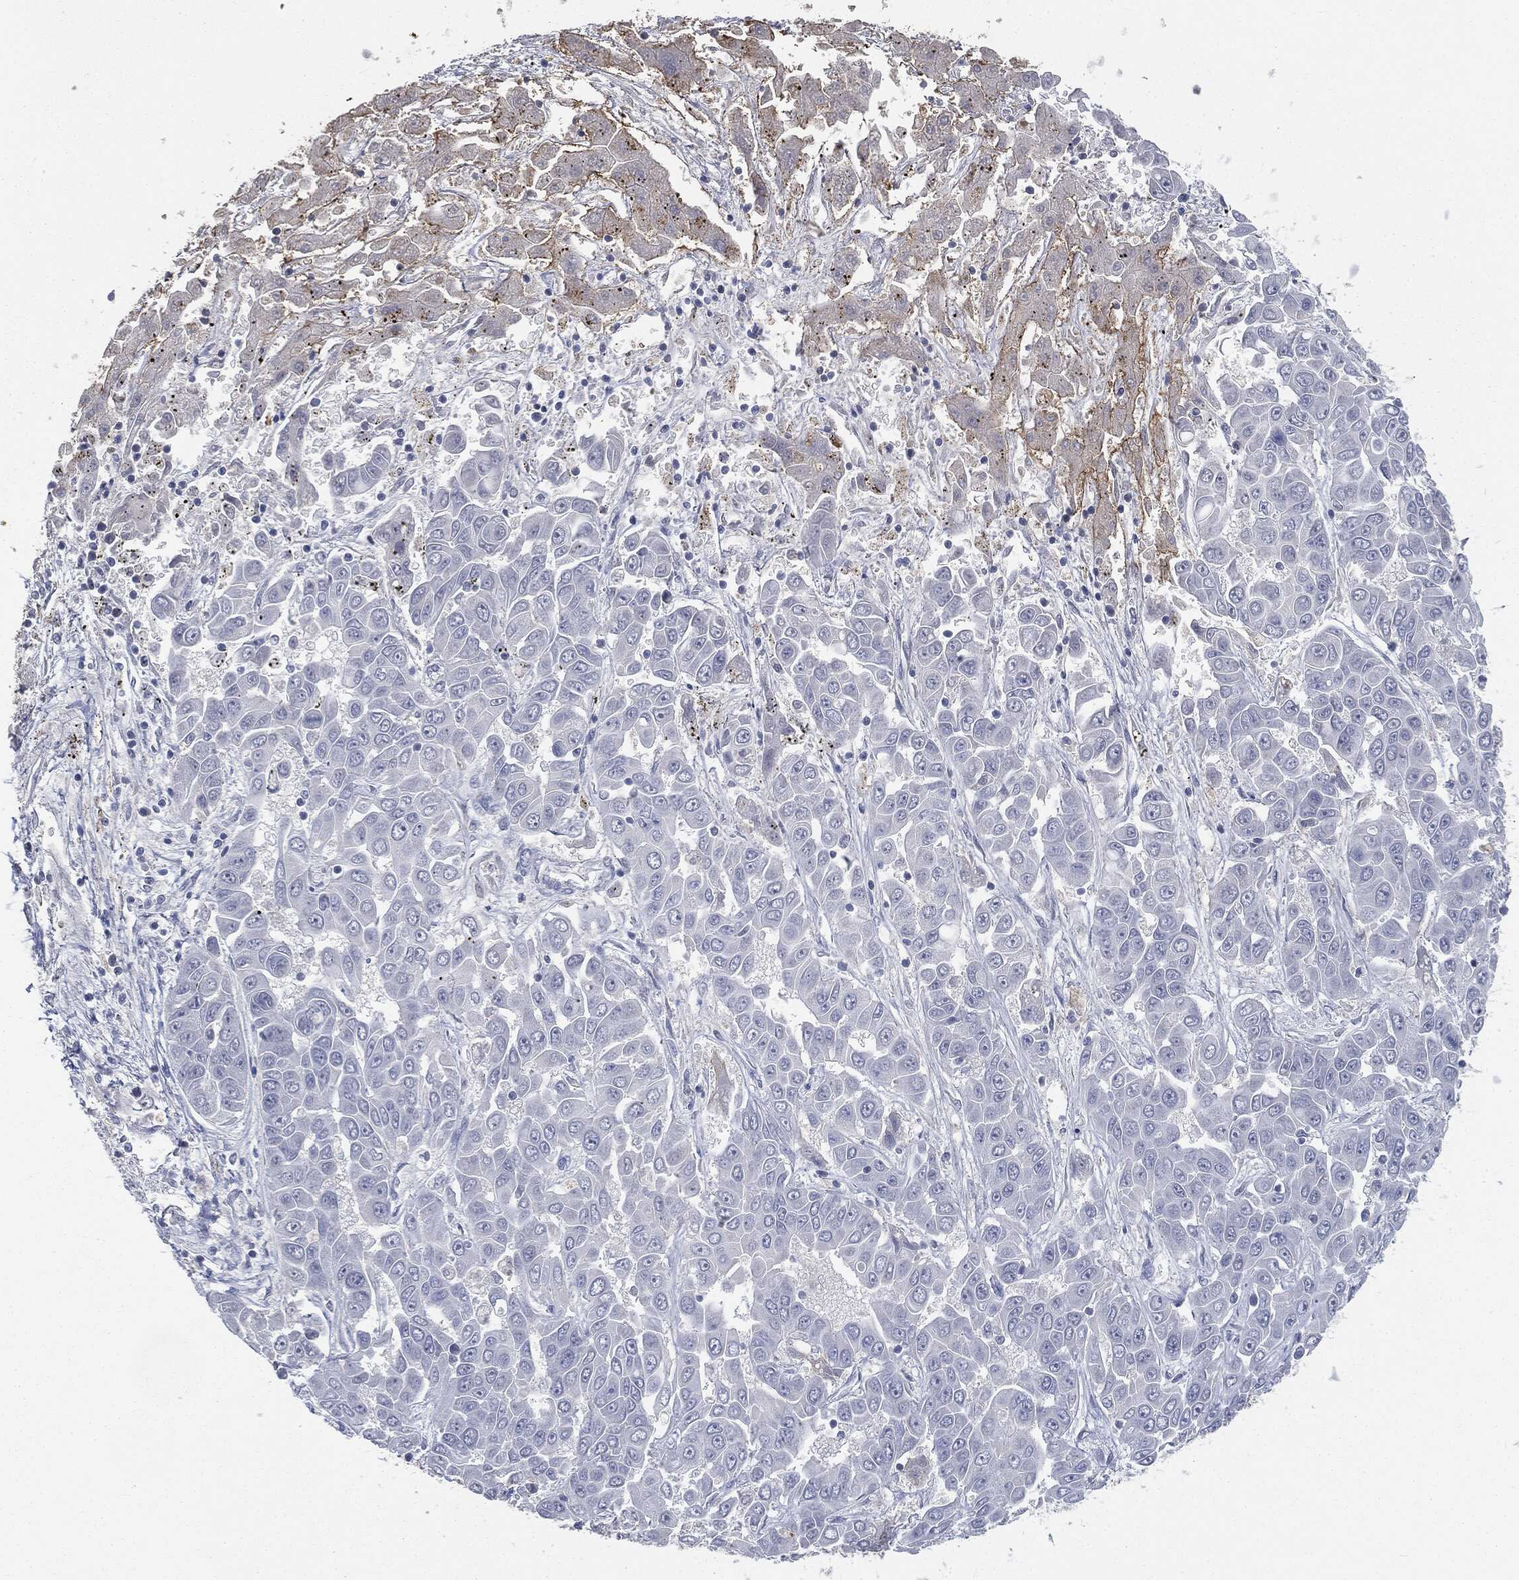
{"staining": {"intensity": "negative", "quantity": "none", "location": "none"}, "tissue": "liver cancer", "cell_type": "Tumor cells", "image_type": "cancer", "snomed": [{"axis": "morphology", "description": "Cholangiocarcinoma"}, {"axis": "topography", "description": "Liver"}], "caption": "Liver cancer stained for a protein using immunohistochemistry (IHC) displays no staining tumor cells.", "gene": "SLC2A2", "patient": {"sex": "female", "age": 52}}